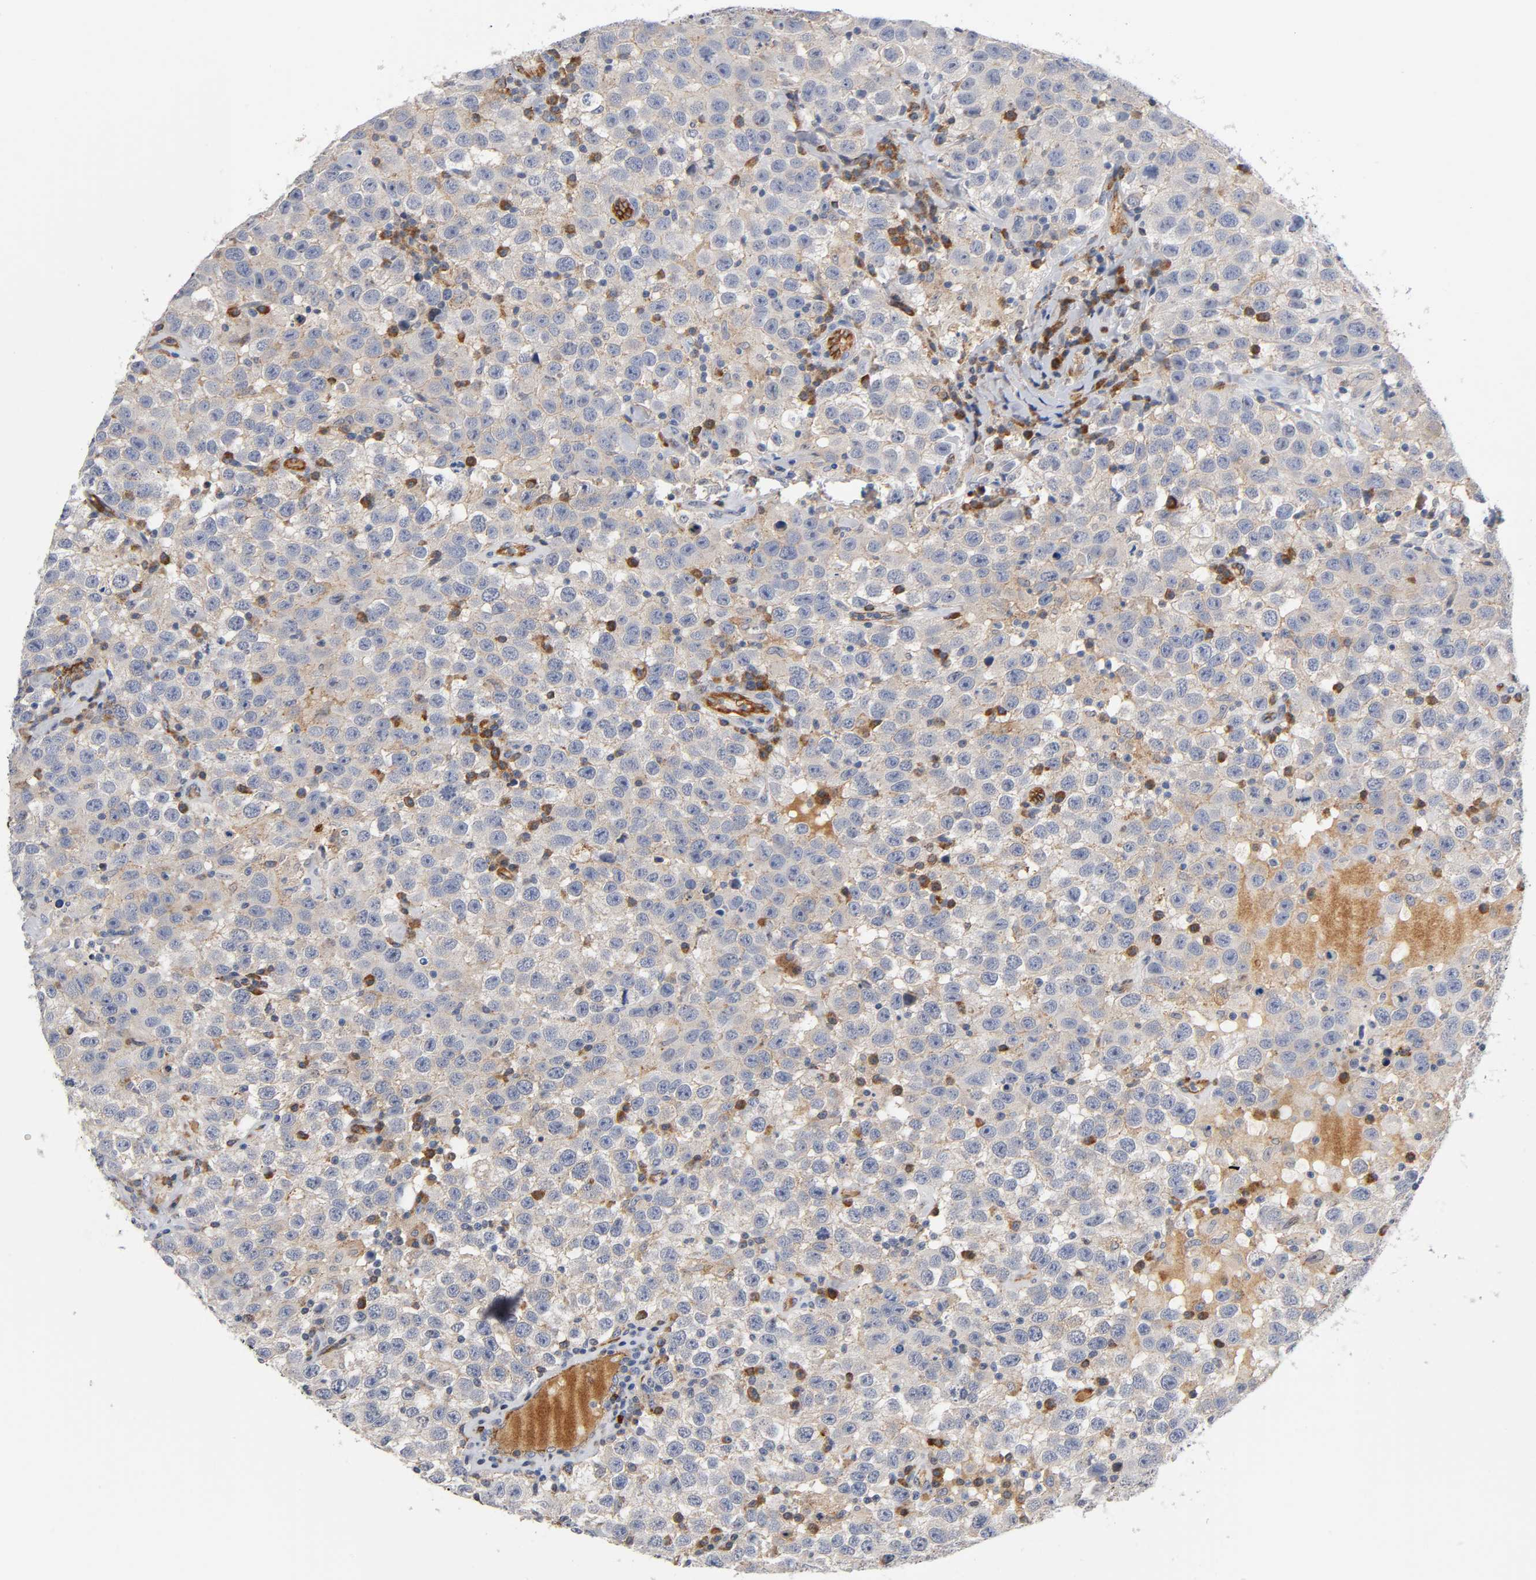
{"staining": {"intensity": "weak", "quantity": "25%-75%", "location": "cytoplasmic/membranous"}, "tissue": "testis cancer", "cell_type": "Tumor cells", "image_type": "cancer", "snomed": [{"axis": "morphology", "description": "Seminoma, NOS"}, {"axis": "topography", "description": "Testis"}], "caption": "An immunohistochemistry micrograph of tumor tissue is shown. Protein staining in brown highlights weak cytoplasmic/membranous positivity in testis cancer (seminoma) within tumor cells.", "gene": "CD2AP", "patient": {"sex": "male", "age": 41}}